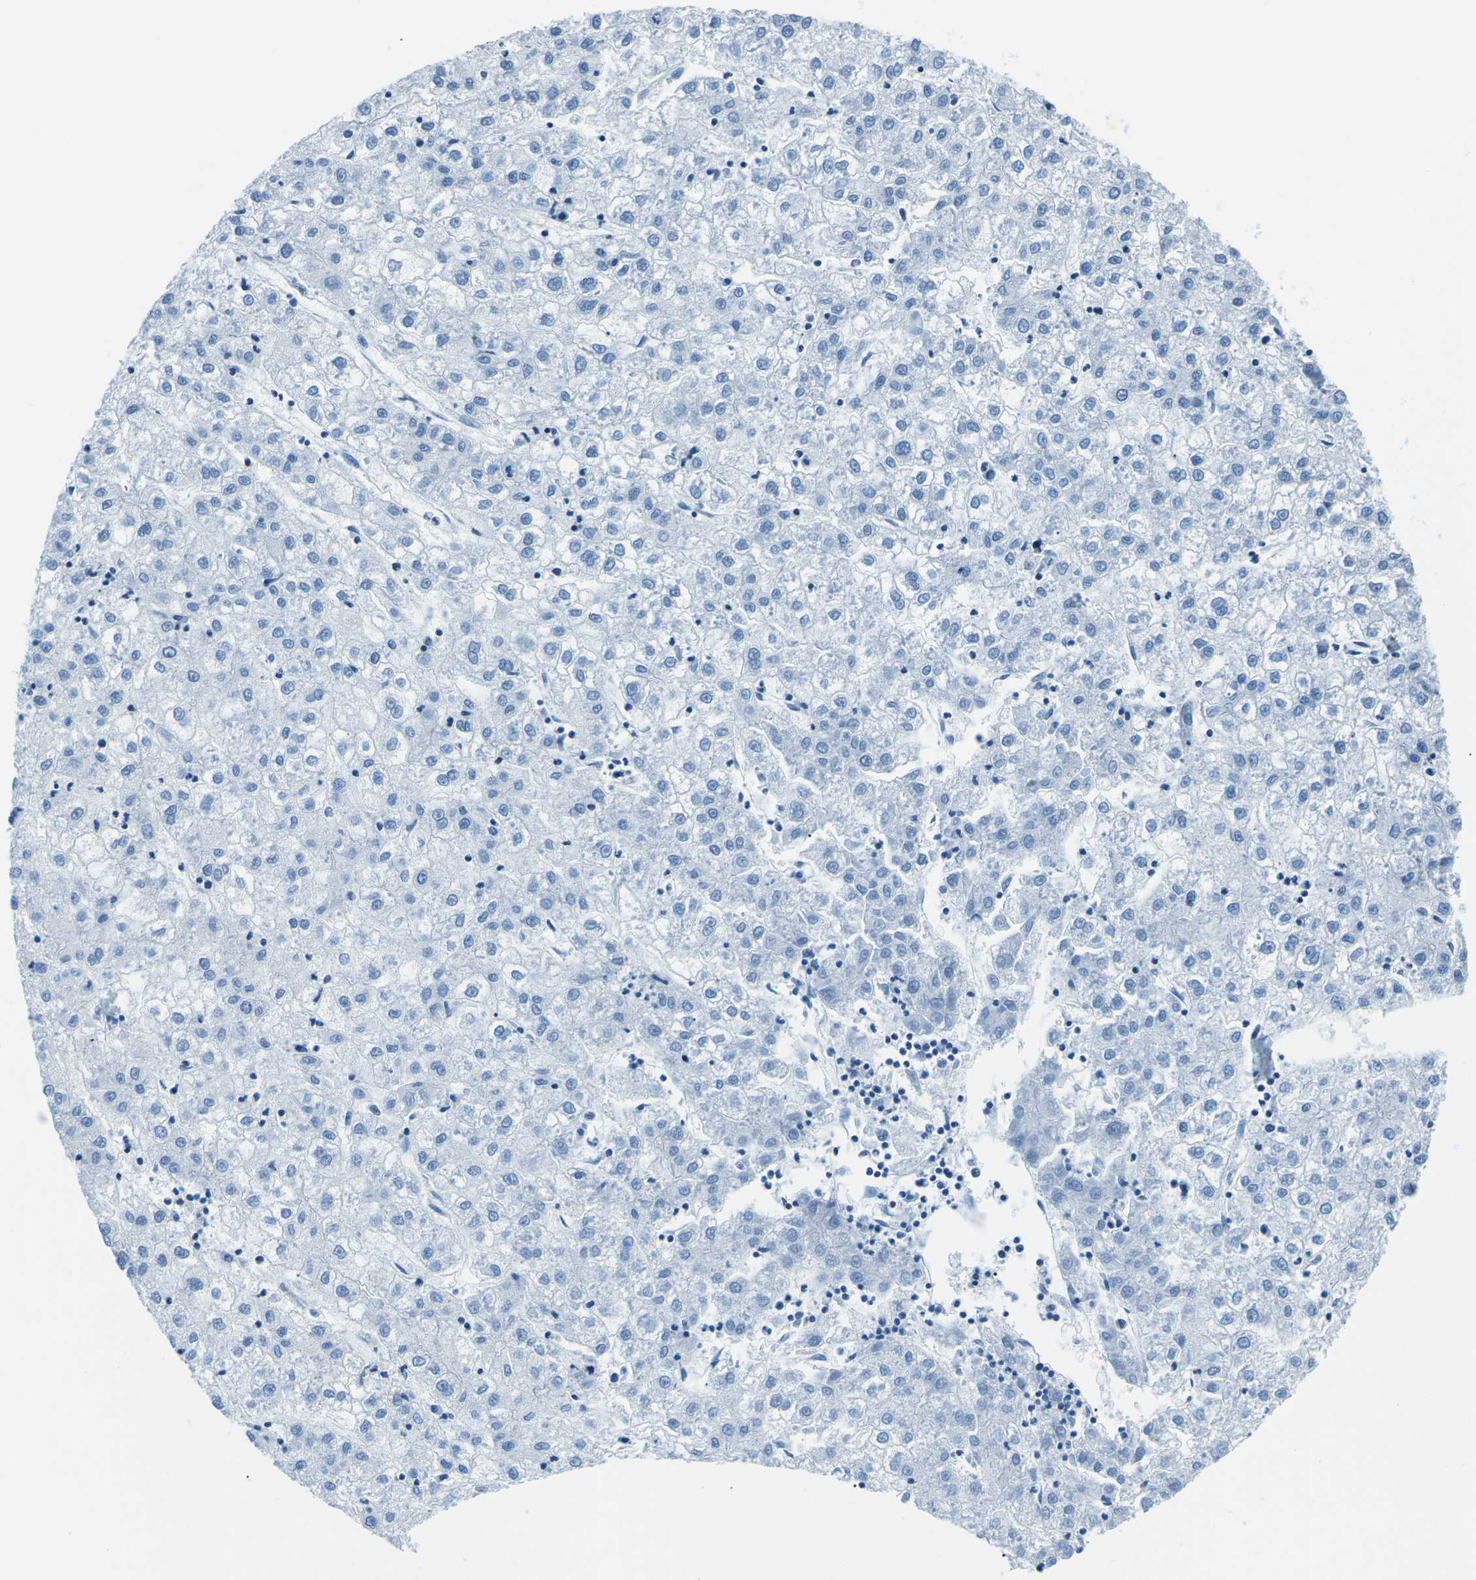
{"staining": {"intensity": "negative", "quantity": "none", "location": "none"}, "tissue": "liver cancer", "cell_type": "Tumor cells", "image_type": "cancer", "snomed": [{"axis": "morphology", "description": "Carcinoma, Hepatocellular, NOS"}, {"axis": "topography", "description": "Liver"}], "caption": "Micrograph shows no significant protein staining in tumor cells of liver hepatocellular carcinoma.", "gene": "CELF2", "patient": {"sex": "male", "age": 72}}